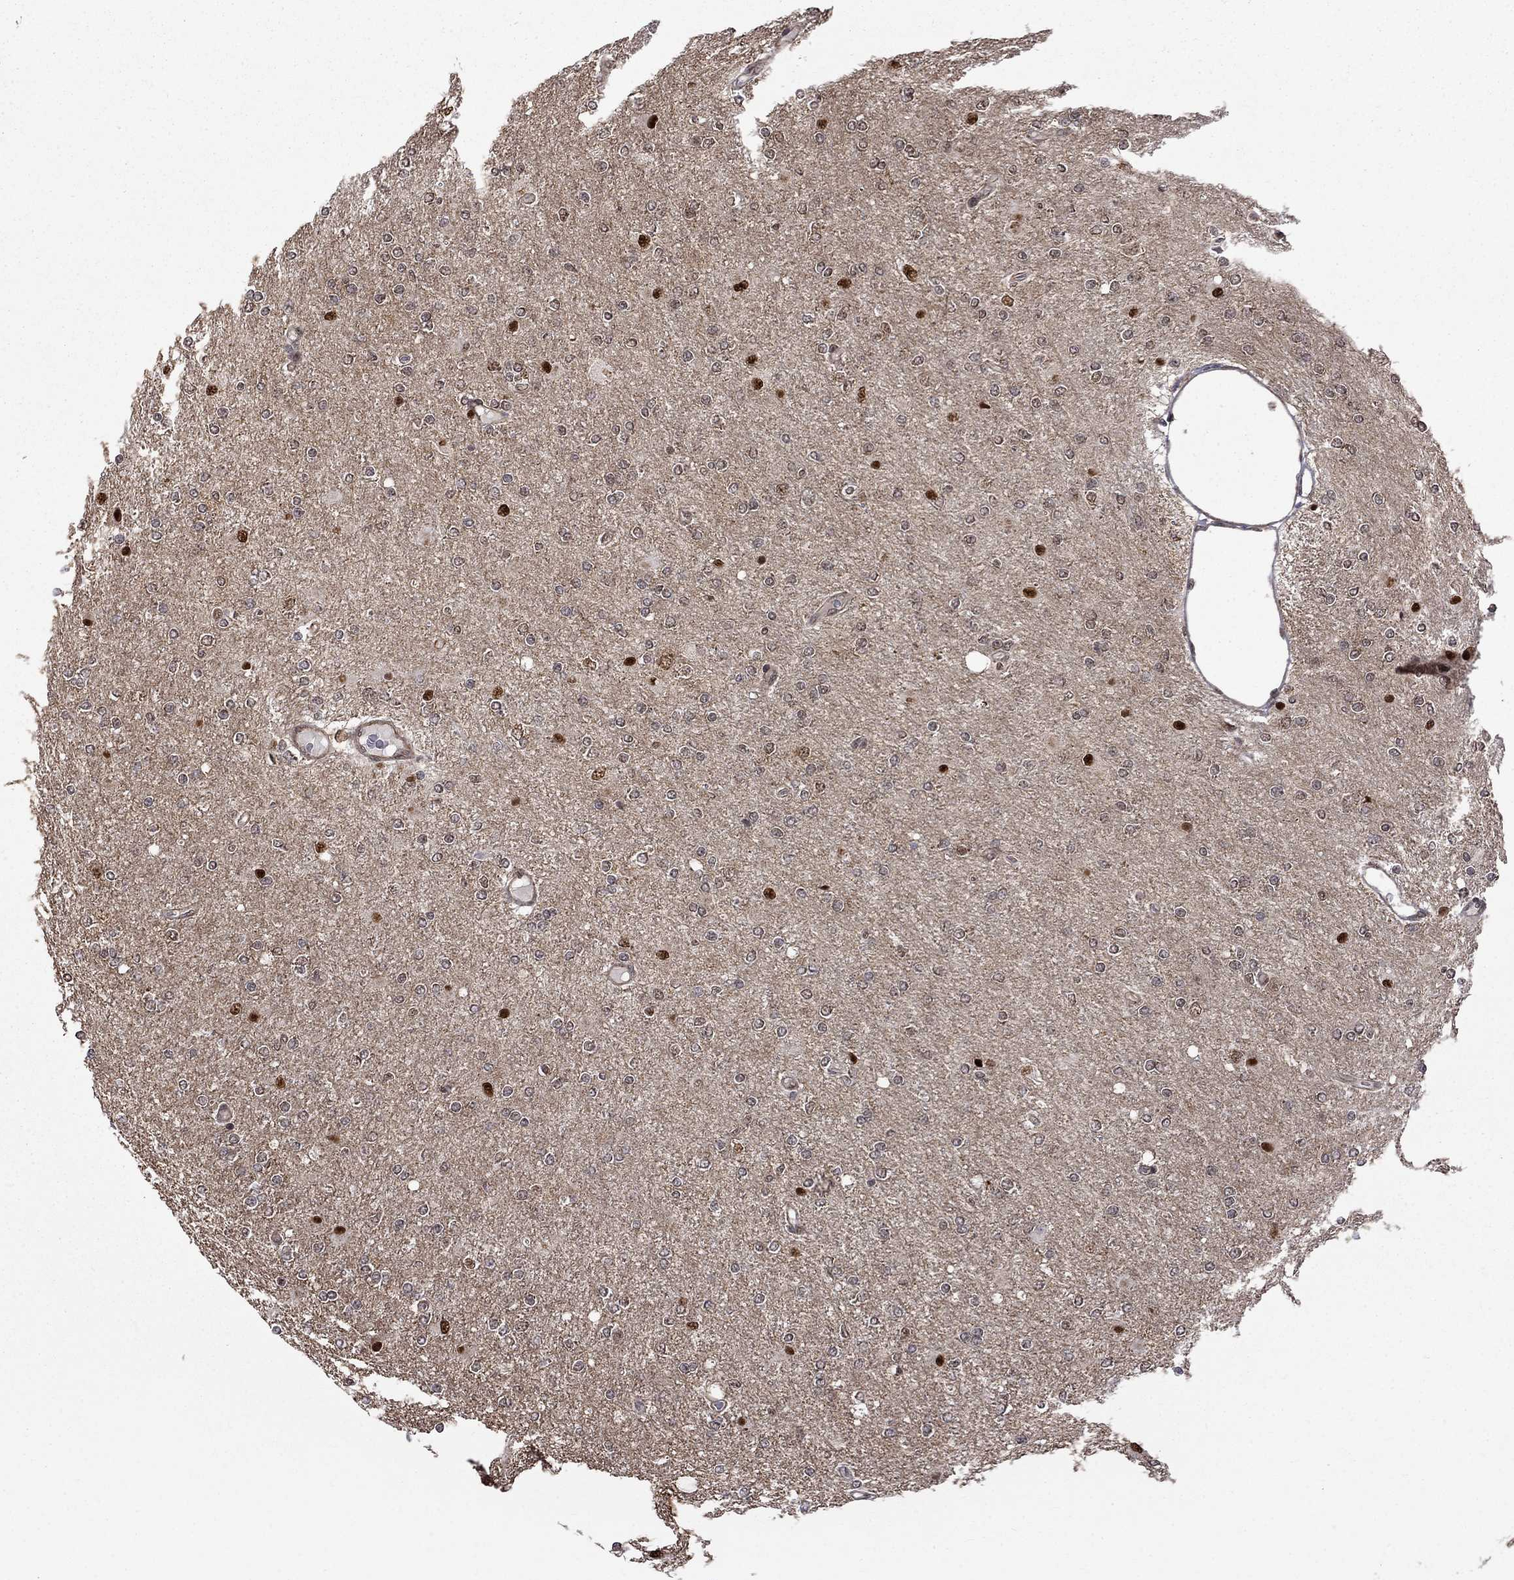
{"staining": {"intensity": "negative", "quantity": "none", "location": "none"}, "tissue": "glioma", "cell_type": "Tumor cells", "image_type": "cancer", "snomed": [{"axis": "morphology", "description": "Glioma, malignant, High grade"}, {"axis": "topography", "description": "Cerebral cortex"}], "caption": "This is an IHC histopathology image of human glioma. There is no staining in tumor cells.", "gene": "KPNA3", "patient": {"sex": "male", "age": 70}}